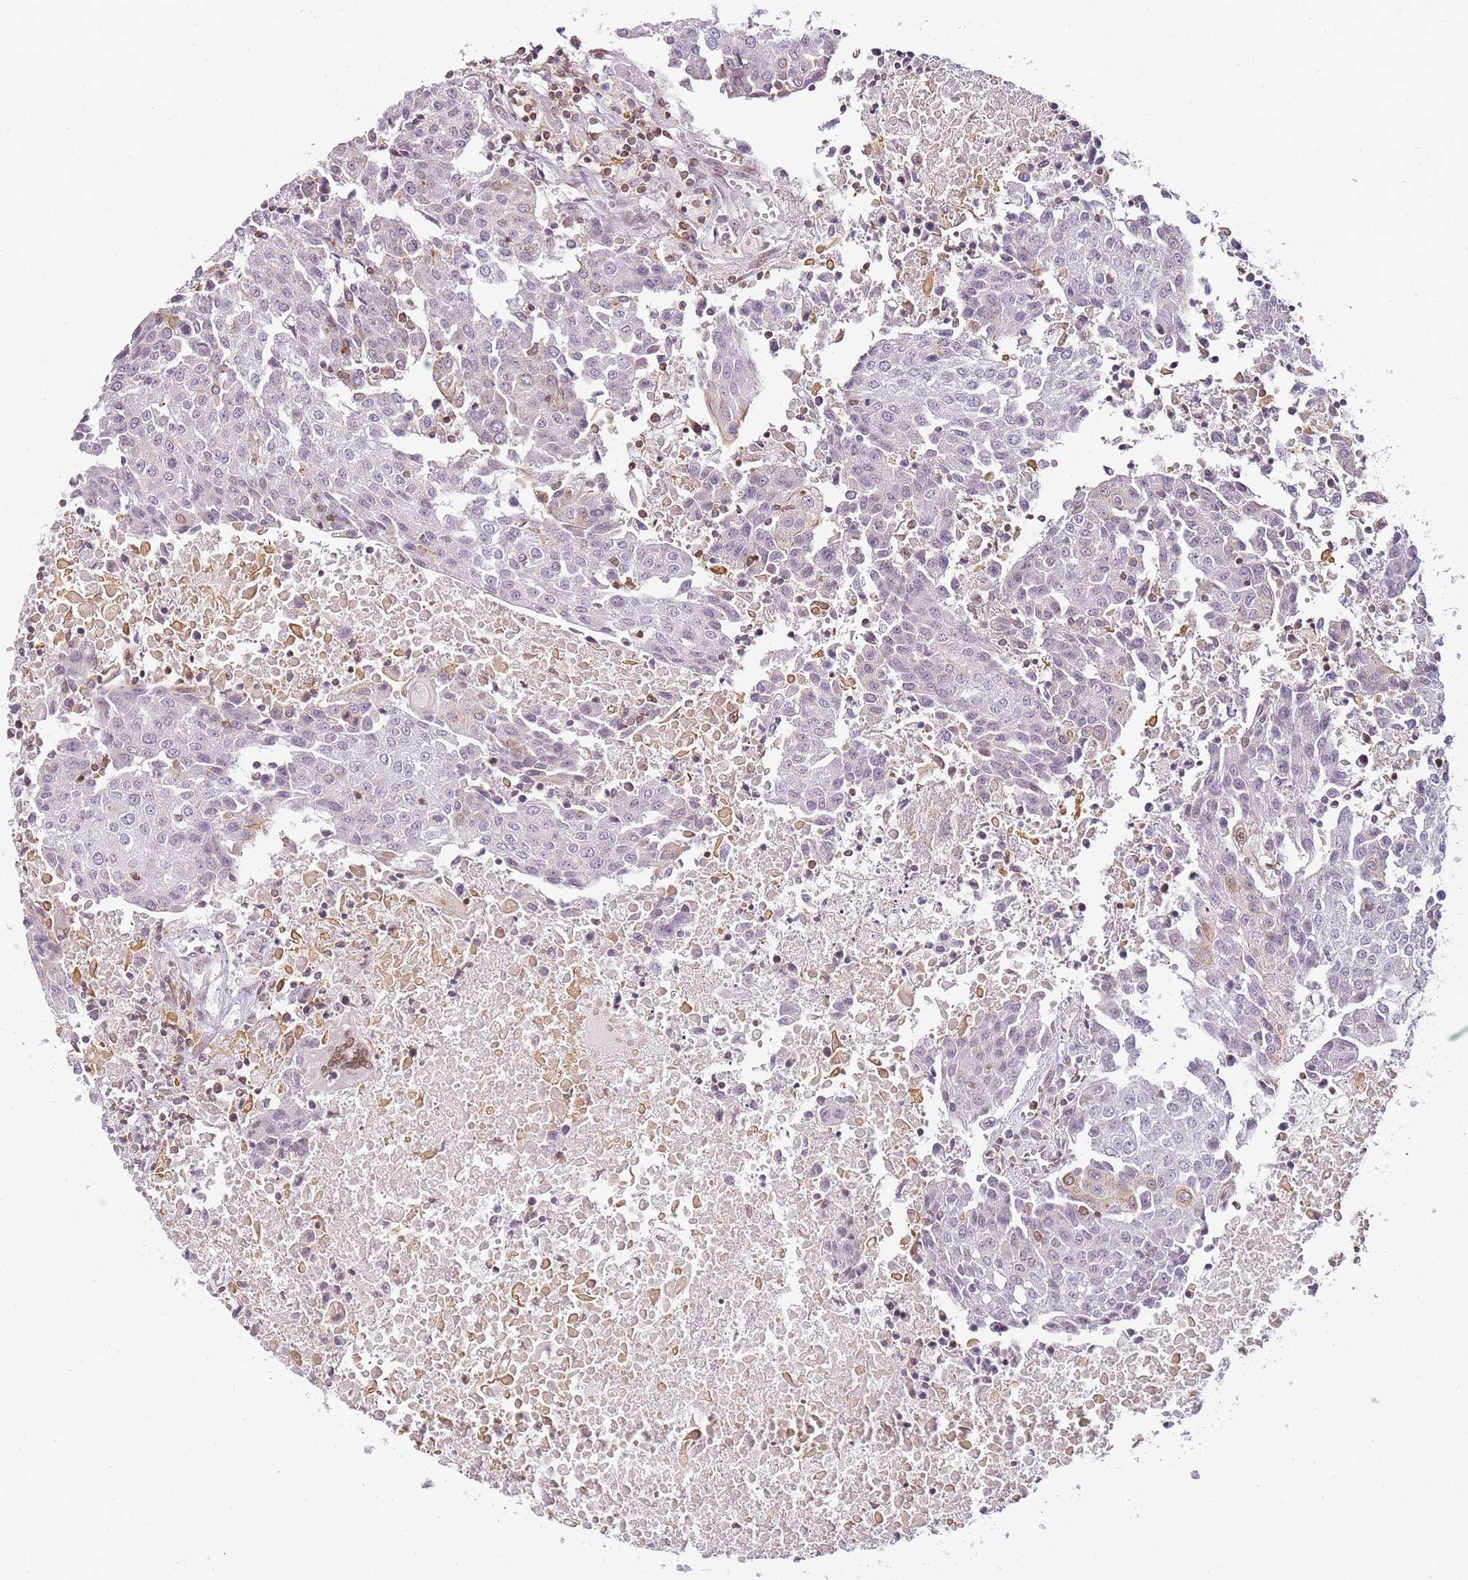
{"staining": {"intensity": "negative", "quantity": "none", "location": "none"}, "tissue": "urothelial cancer", "cell_type": "Tumor cells", "image_type": "cancer", "snomed": [{"axis": "morphology", "description": "Urothelial carcinoma, High grade"}, {"axis": "topography", "description": "Urinary bladder"}], "caption": "Immunohistochemistry image of neoplastic tissue: urothelial carcinoma (high-grade) stained with DAB (3,3'-diaminobenzidine) reveals no significant protein expression in tumor cells.", "gene": "JAKMIP1", "patient": {"sex": "female", "age": 85}}